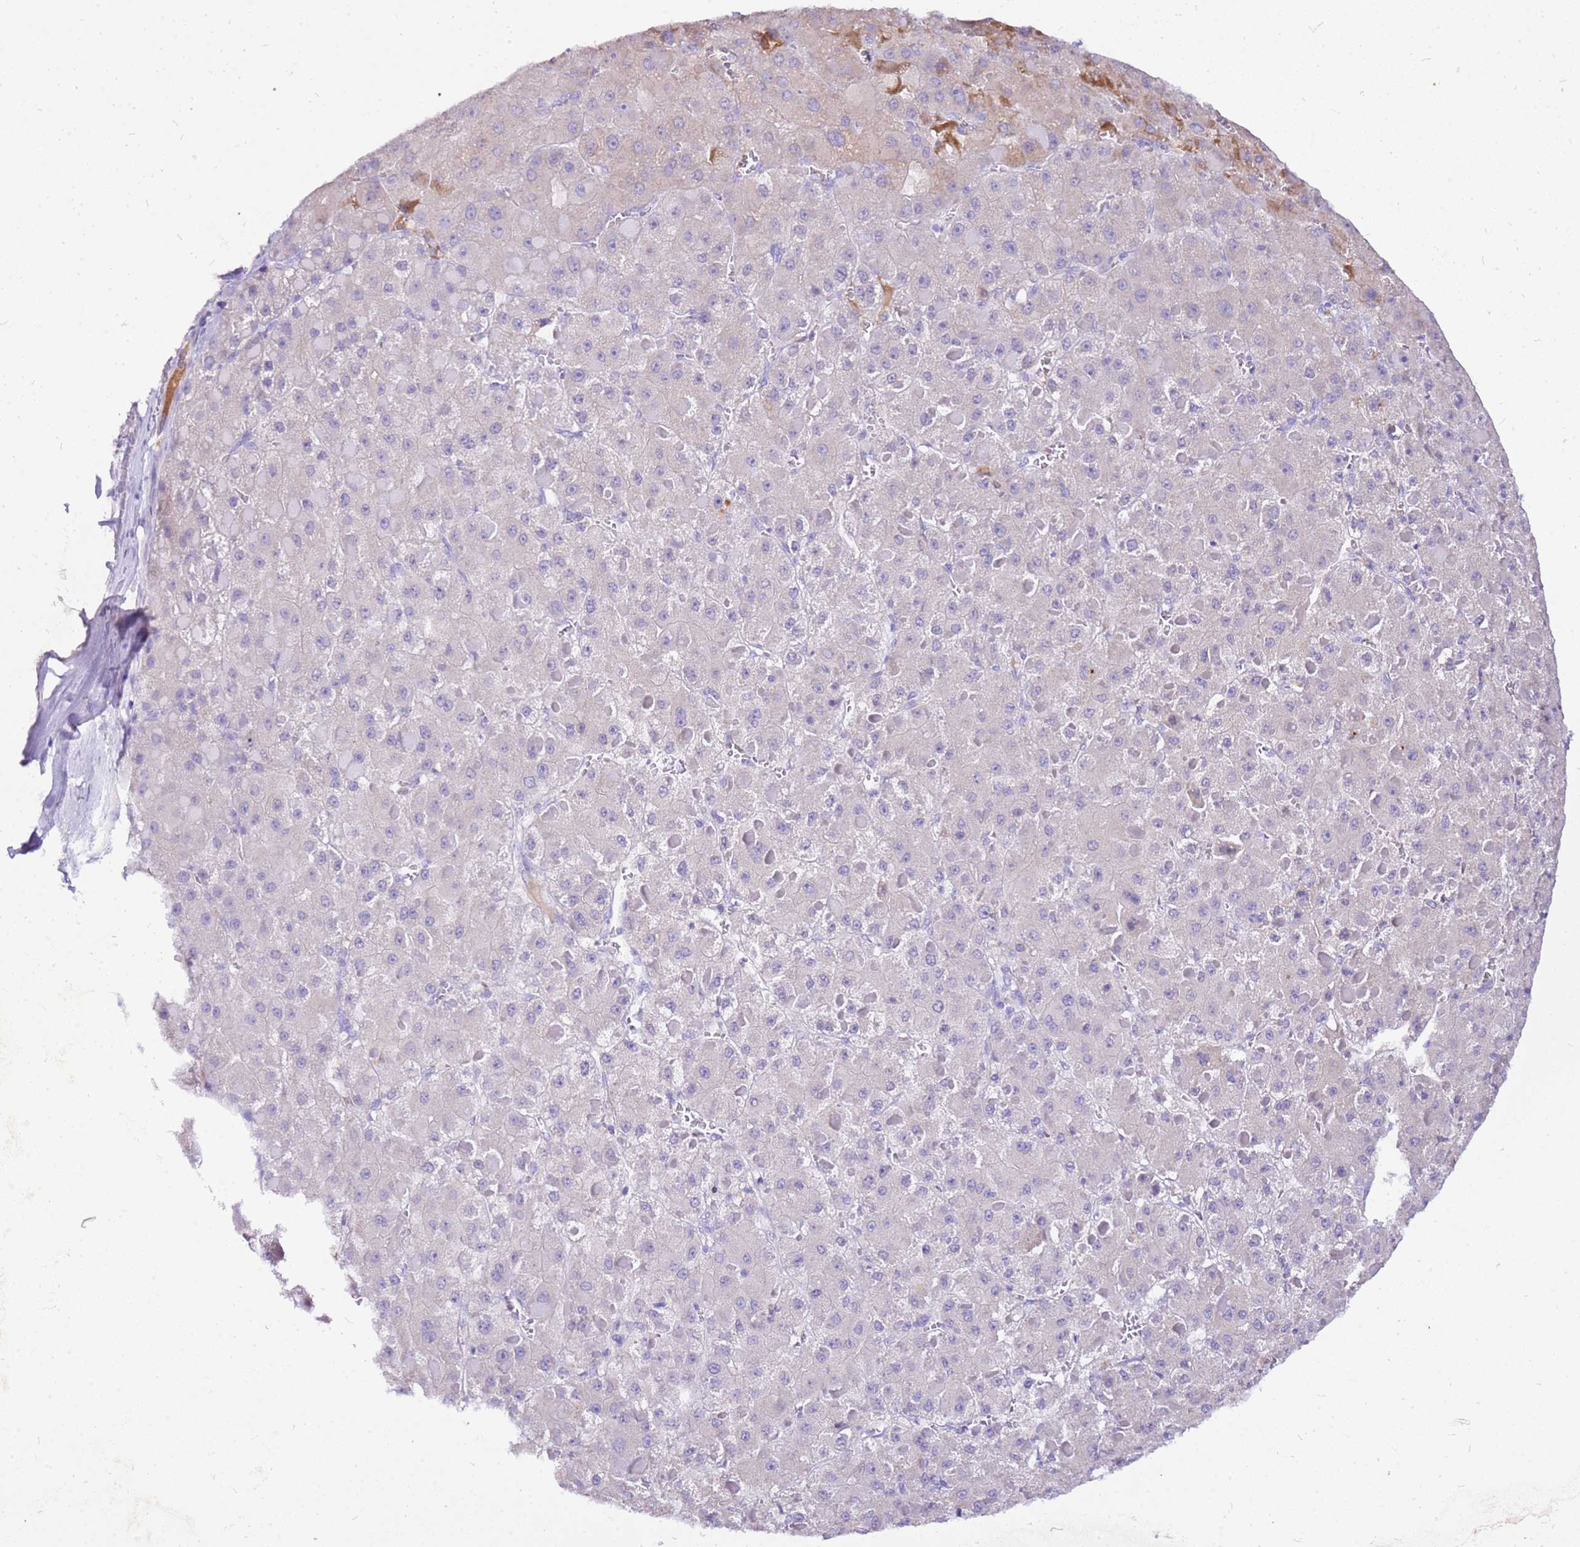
{"staining": {"intensity": "negative", "quantity": "none", "location": "none"}, "tissue": "liver cancer", "cell_type": "Tumor cells", "image_type": "cancer", "snomed": [{"axis": "morphology", "description": "Carcinoma, Hepatocellular, NOS"}, {"axis": "topography", "description": "Liver"}], "caption": "Human liver cancer stained for a protein using immunohistochemistry demonstrates no positivity in tumor cells.", "gene": "DCDC2B", "patient": {"sex": "female", "age": 73}}